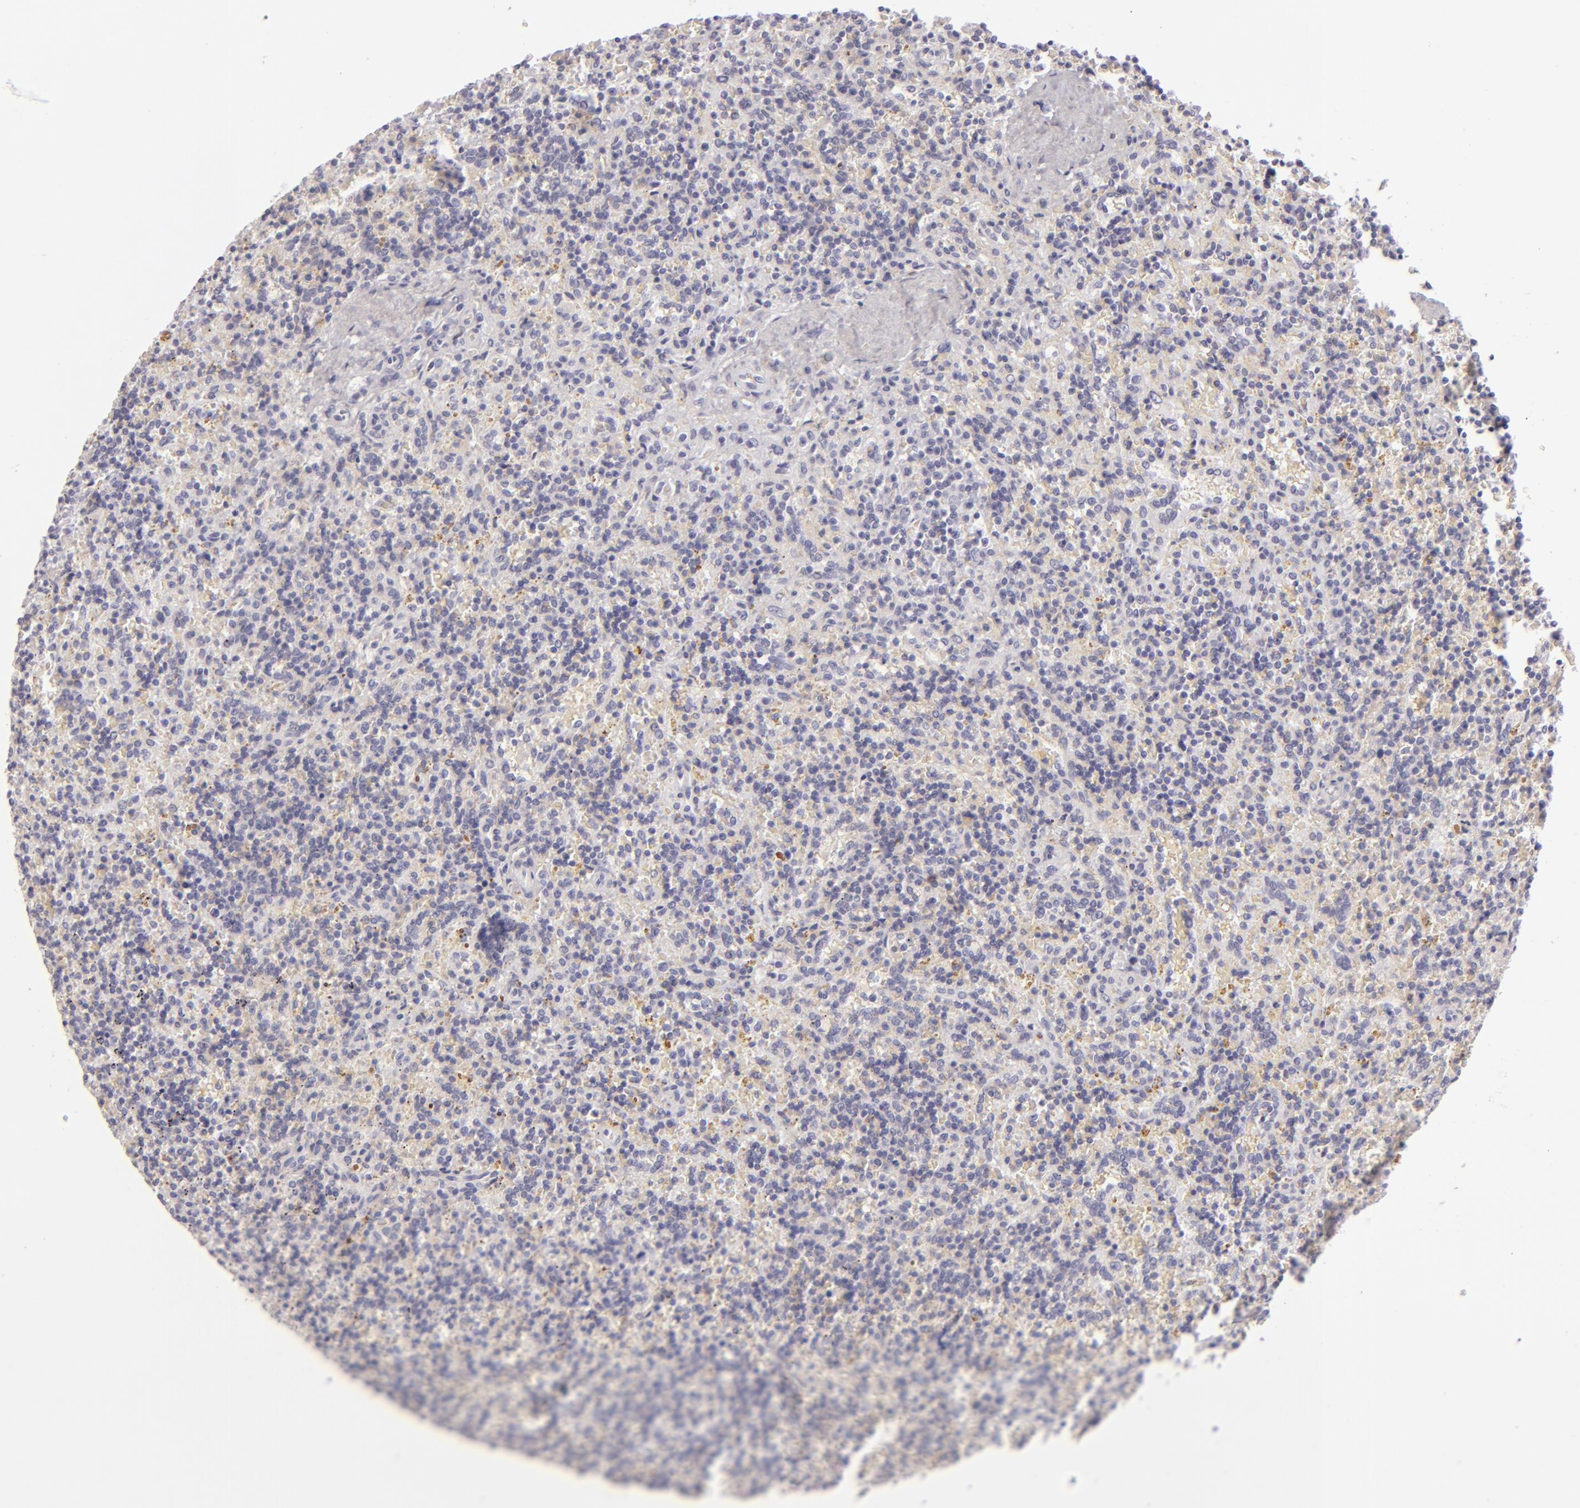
{"staining": {"intensity": "negative", "quantity": "none", "location": "none"}, "tissue": "lymphoma", "cell_type": "Tumor cells", "image_type": "cancer", "snomed": [{"axis": "morphology", "description": "Malignant lymphoma, non-Hodgkin's type, Low grade"}, {"axis": "topography", "description": "Spleen"}], "caption": "Malignant lymphoma, non-Hodgkin's type (low-grade) stained for a protein using immunohistochemistry (IHC) exhibits no staining tumor cells.", "gene": "F13A1", "patient": {"sex": "male", "age": 67}}